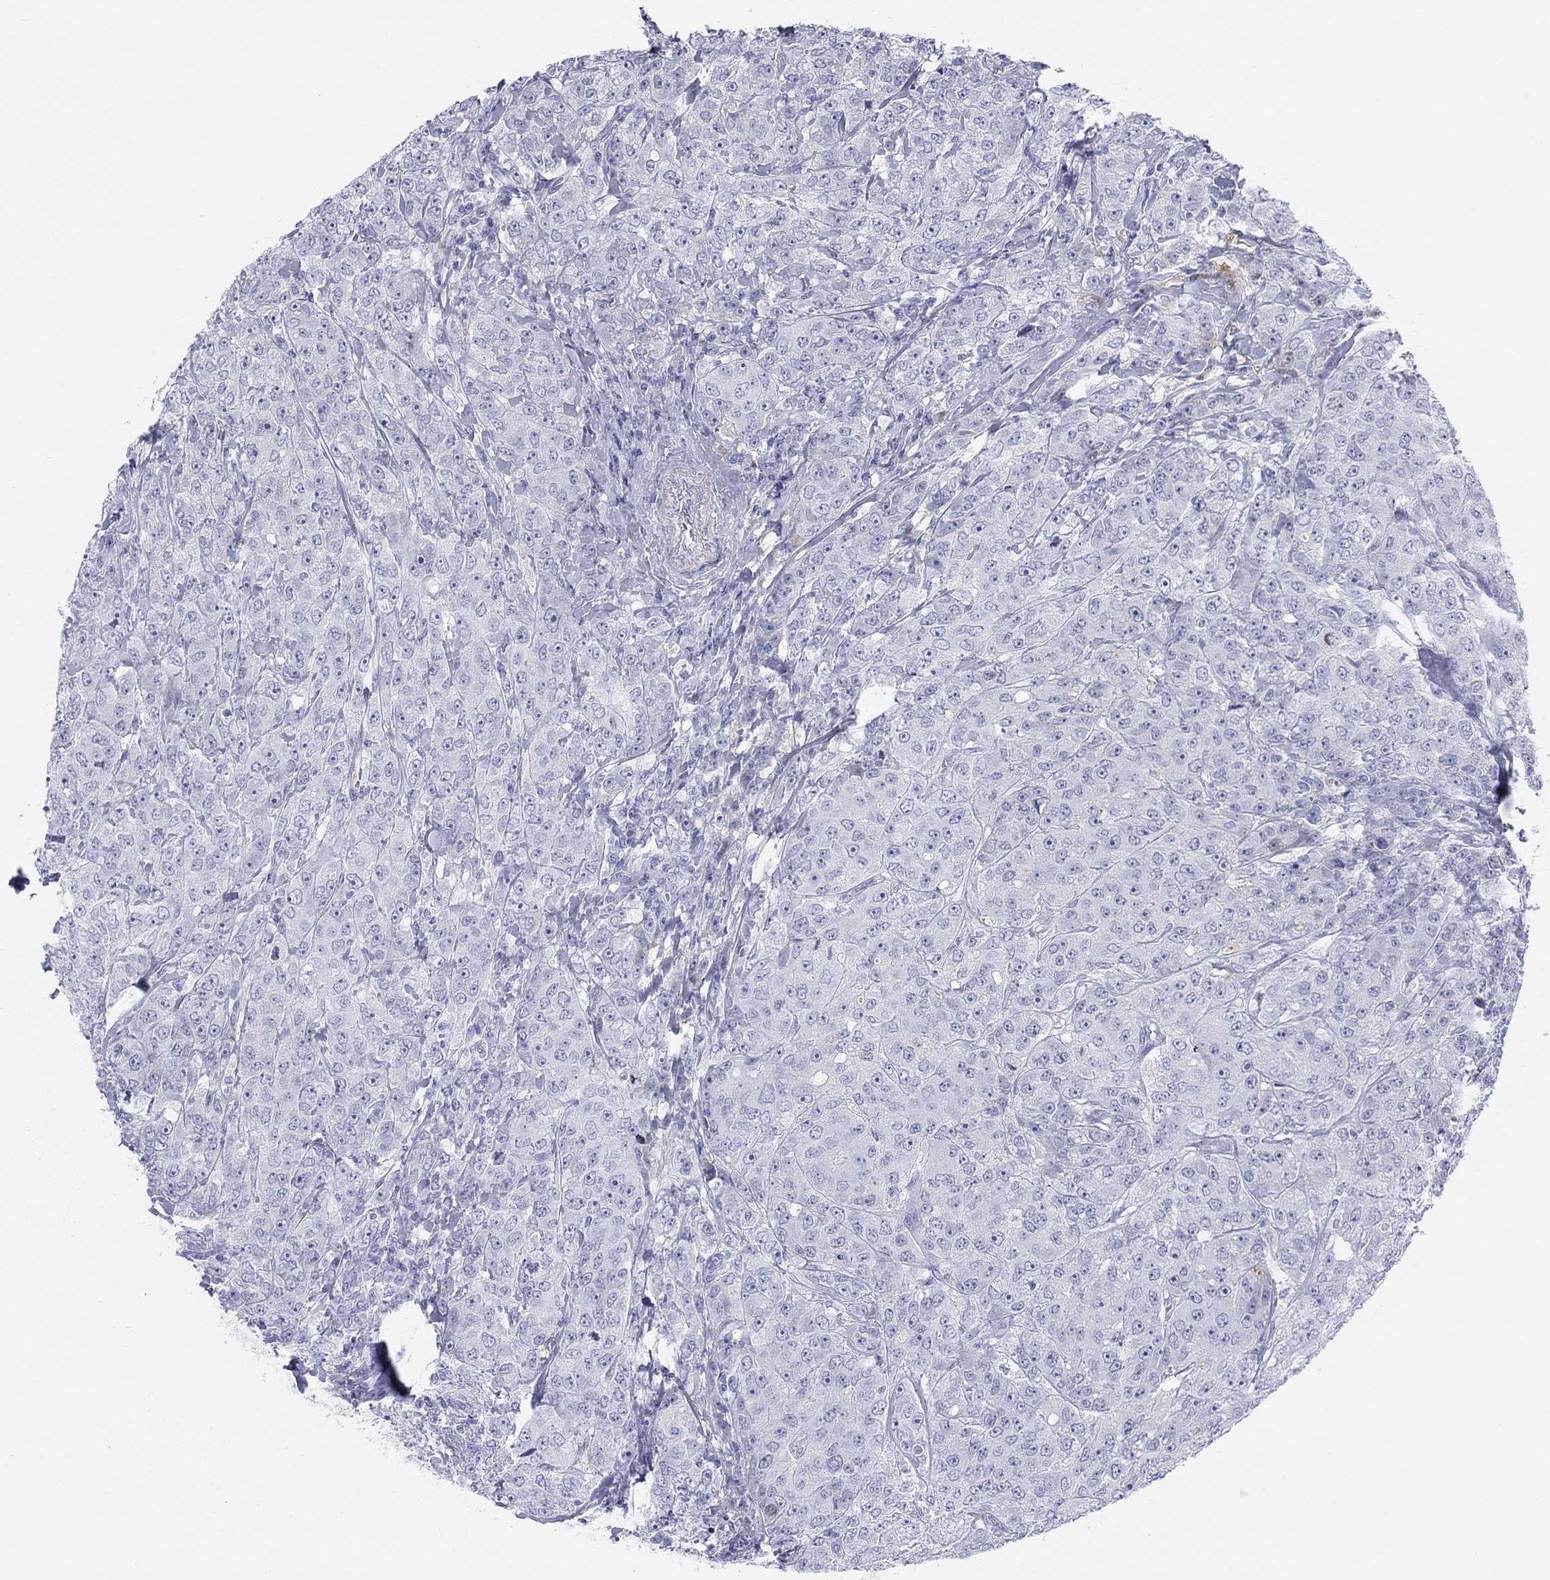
{"staining": {"intensity": "negative", "quantity": "none", "location": "none"}, "tissue": "breast cancer", "cell_type": "Tumor cells", "image_type": "cancer", "snomed": [{"axis": "morphology", "description": "Duct carcinoma"}, {"axis": "topography", "description": "Breast"}], "caption": "This is a micrograph of immunohistochemistry staining of breast invasive ductal carcinoma, which shows no staining in tumor cells. (Stains: DAB IHC with hematoxylin counter stain, Microscopy: brightfield microscopy at high magnification).", "gene": "HEATR4", "patient": {"sex": "female", "age": 43}}